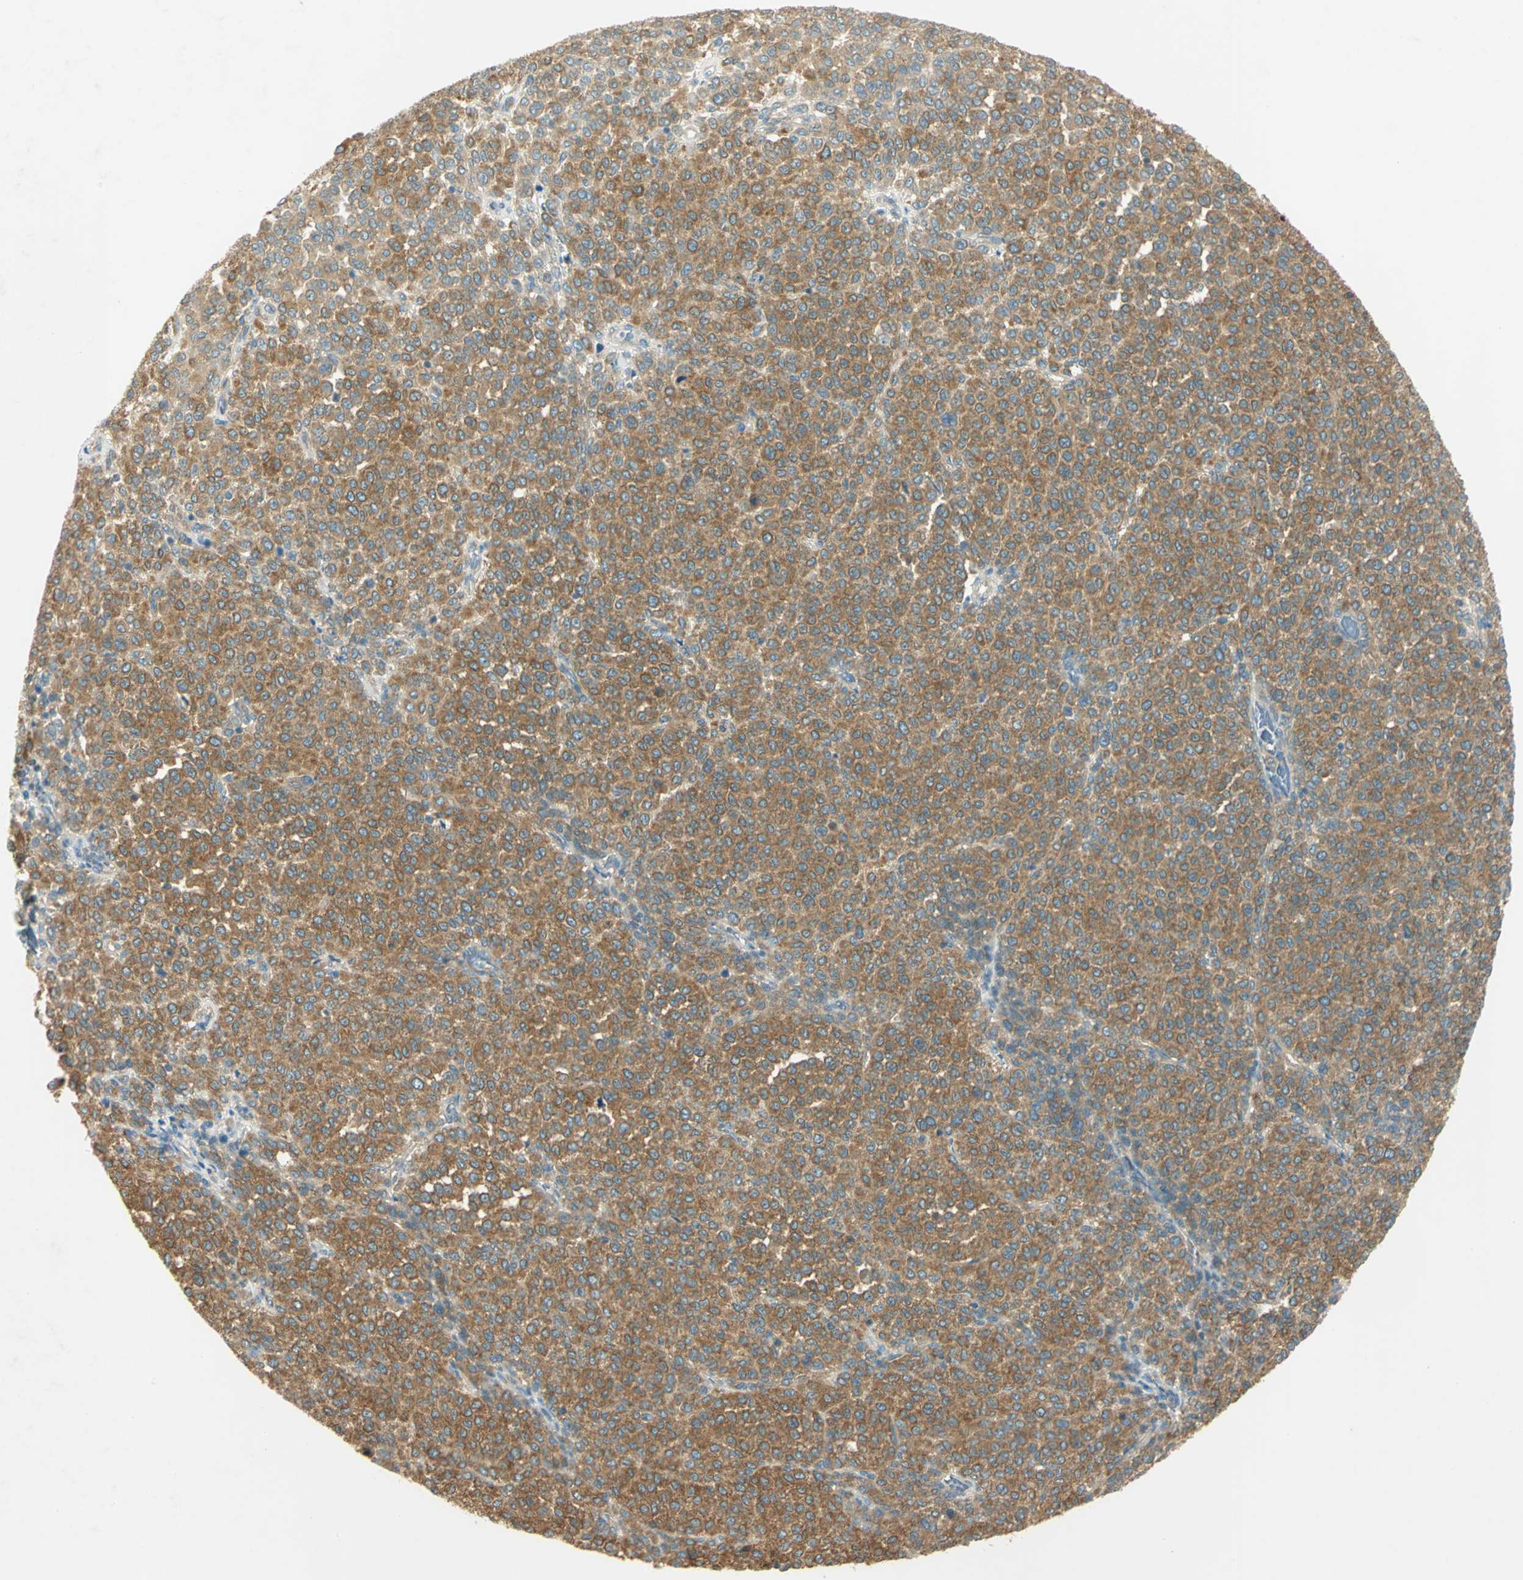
{"staining": {"intensity": "strong", "quantity": ">75%", "location": "cytoplasmic/membranous"}, "tissue": "melanoma", "cell_type": "Tumor cells", "image_type": "cancer", "snomed": [{"axis": "morphology", "description": "Malignant melanoma, Metastatic site"}, {"axis": "topography", "description": "Pancreas"}], "caption": "Immunohistochemical staining of human malignant melanoma (metastatic site) reveals strong cytoplasmic/membranous protein staining in approximately >75% of tumor cells. The staining was performed using DAB (3,3'-diaminobenzidine) to visualize the protein expression in brown, while the nuclei were stained in blue with hematoxylin (Magnification: 20x).", "gene": "TSC22D2", "patient": {"sex": "female", "age": 30}}